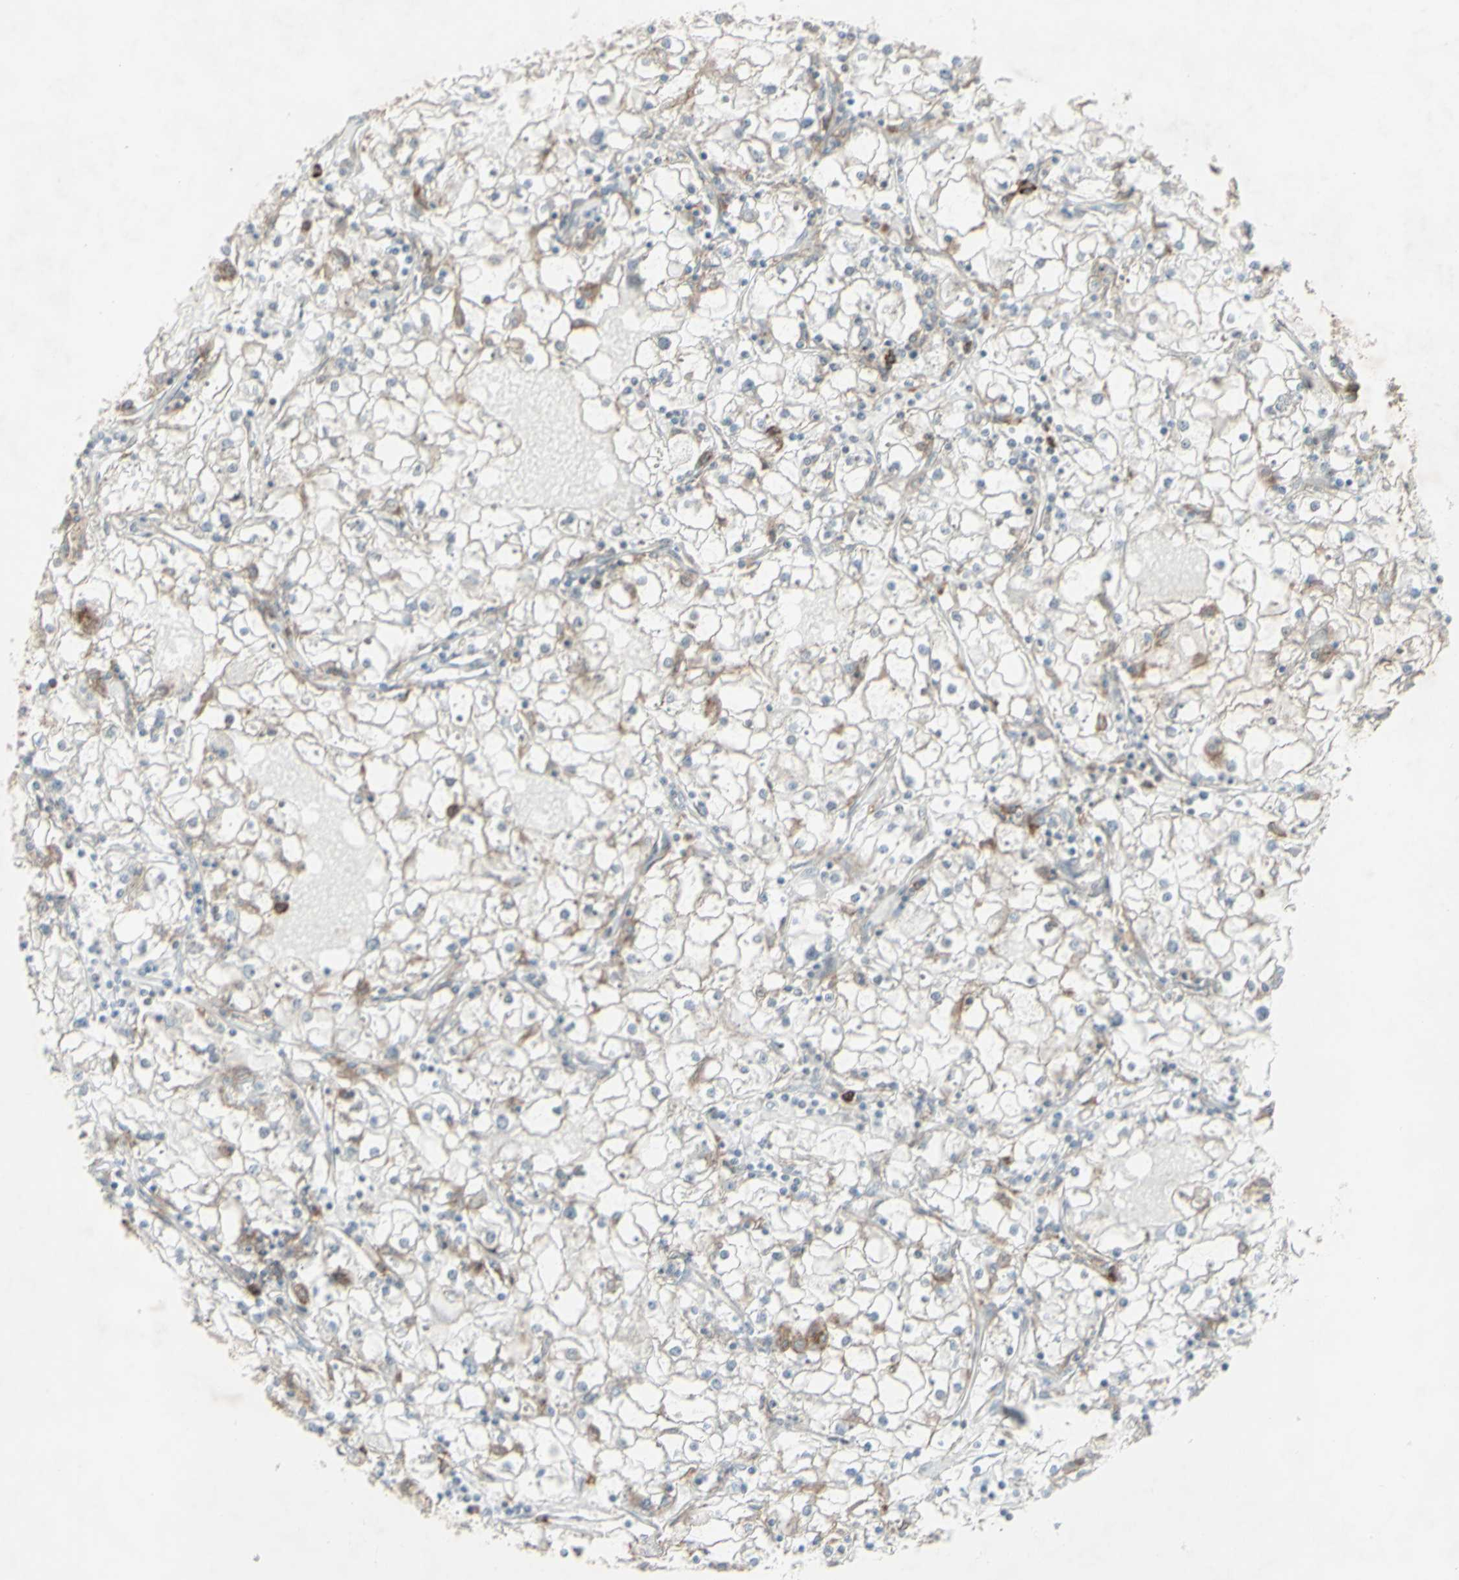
{"staining": {"intensity": "weak", "quantity": "<25%", "location": "cytoplasmic/membranous"}, "tissue": "renal cancer", "cell_type": "Tumor cells", "image_type": "cancer", "snomed": [{"axis": "morphology", "description": "Adenocarcinoma, NOS"}, {"axis": "topography", "description": "Kidney"}], "caption": "Tumor cells show no significant protein expression in adenocarcinoma (renal).", "gene": "CD33", "patient": {"sex": "male", "age": 56}}